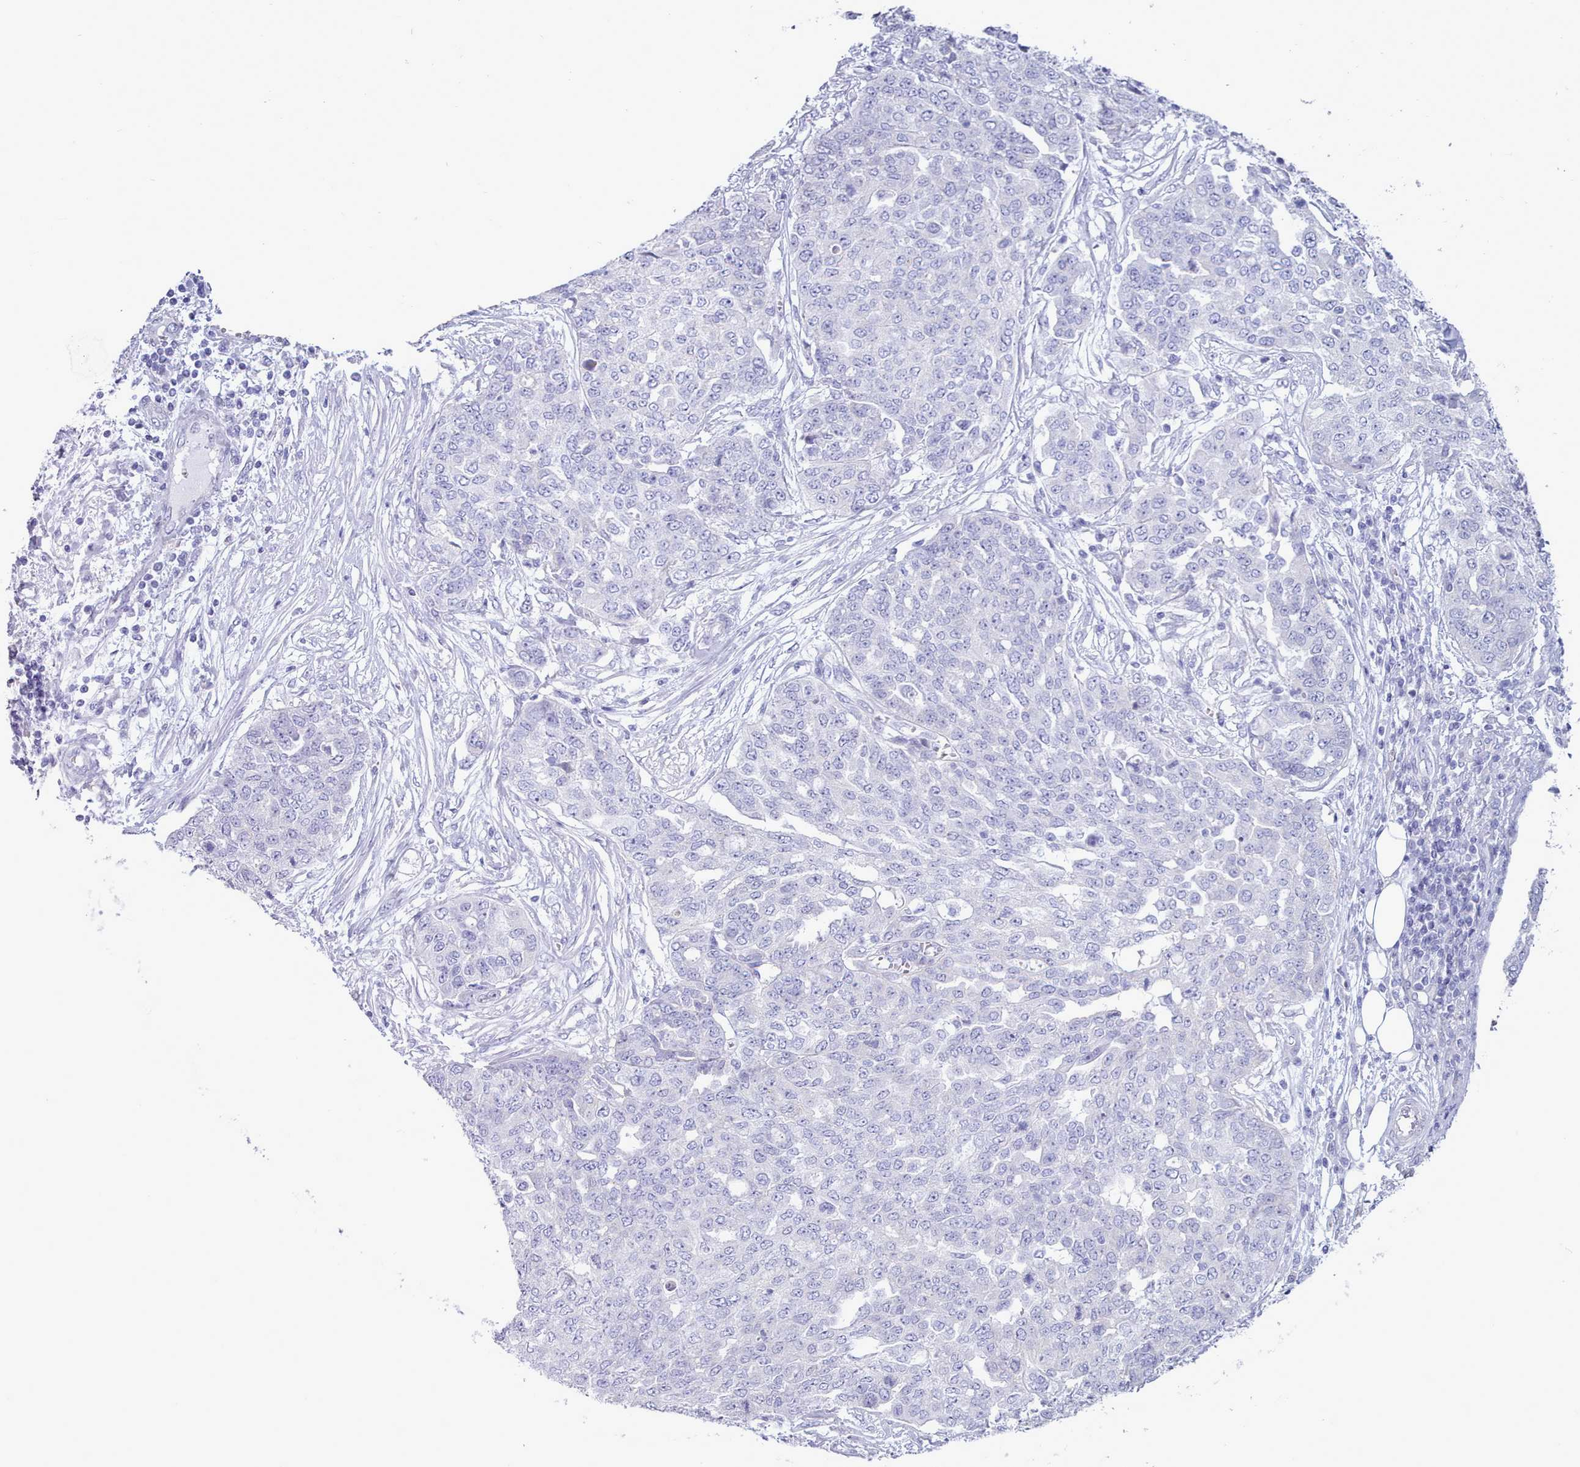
{"staining": {"intensity": "negative", "quantity": "none", "location": "none"}, "tissue": "ovarian cancer", "cell_type": "Tumor cells", "image_type": "cancer", "snomed": [{"axis": "morphology", "description": "Cystadenocarcinoma, serous, NOS"}, {"axis": "topography", "description": "Soft tissue"}, {"axis": "topography", "description": "Ovary"}], "caption": "Protein analysis of ovarian cancer (serous cystadenocarcinoma) demonstrates no significant positivity in tumor cells. (Stains: DAB (3,3'-diaminobenzidine) immunohistochemistry (IHC) with hematoxylin counter stain, Microscopy: brightfield microscopy at high magnification).", "gene": "TMEM253", "patient": {"sex": "female", "age": 57}}